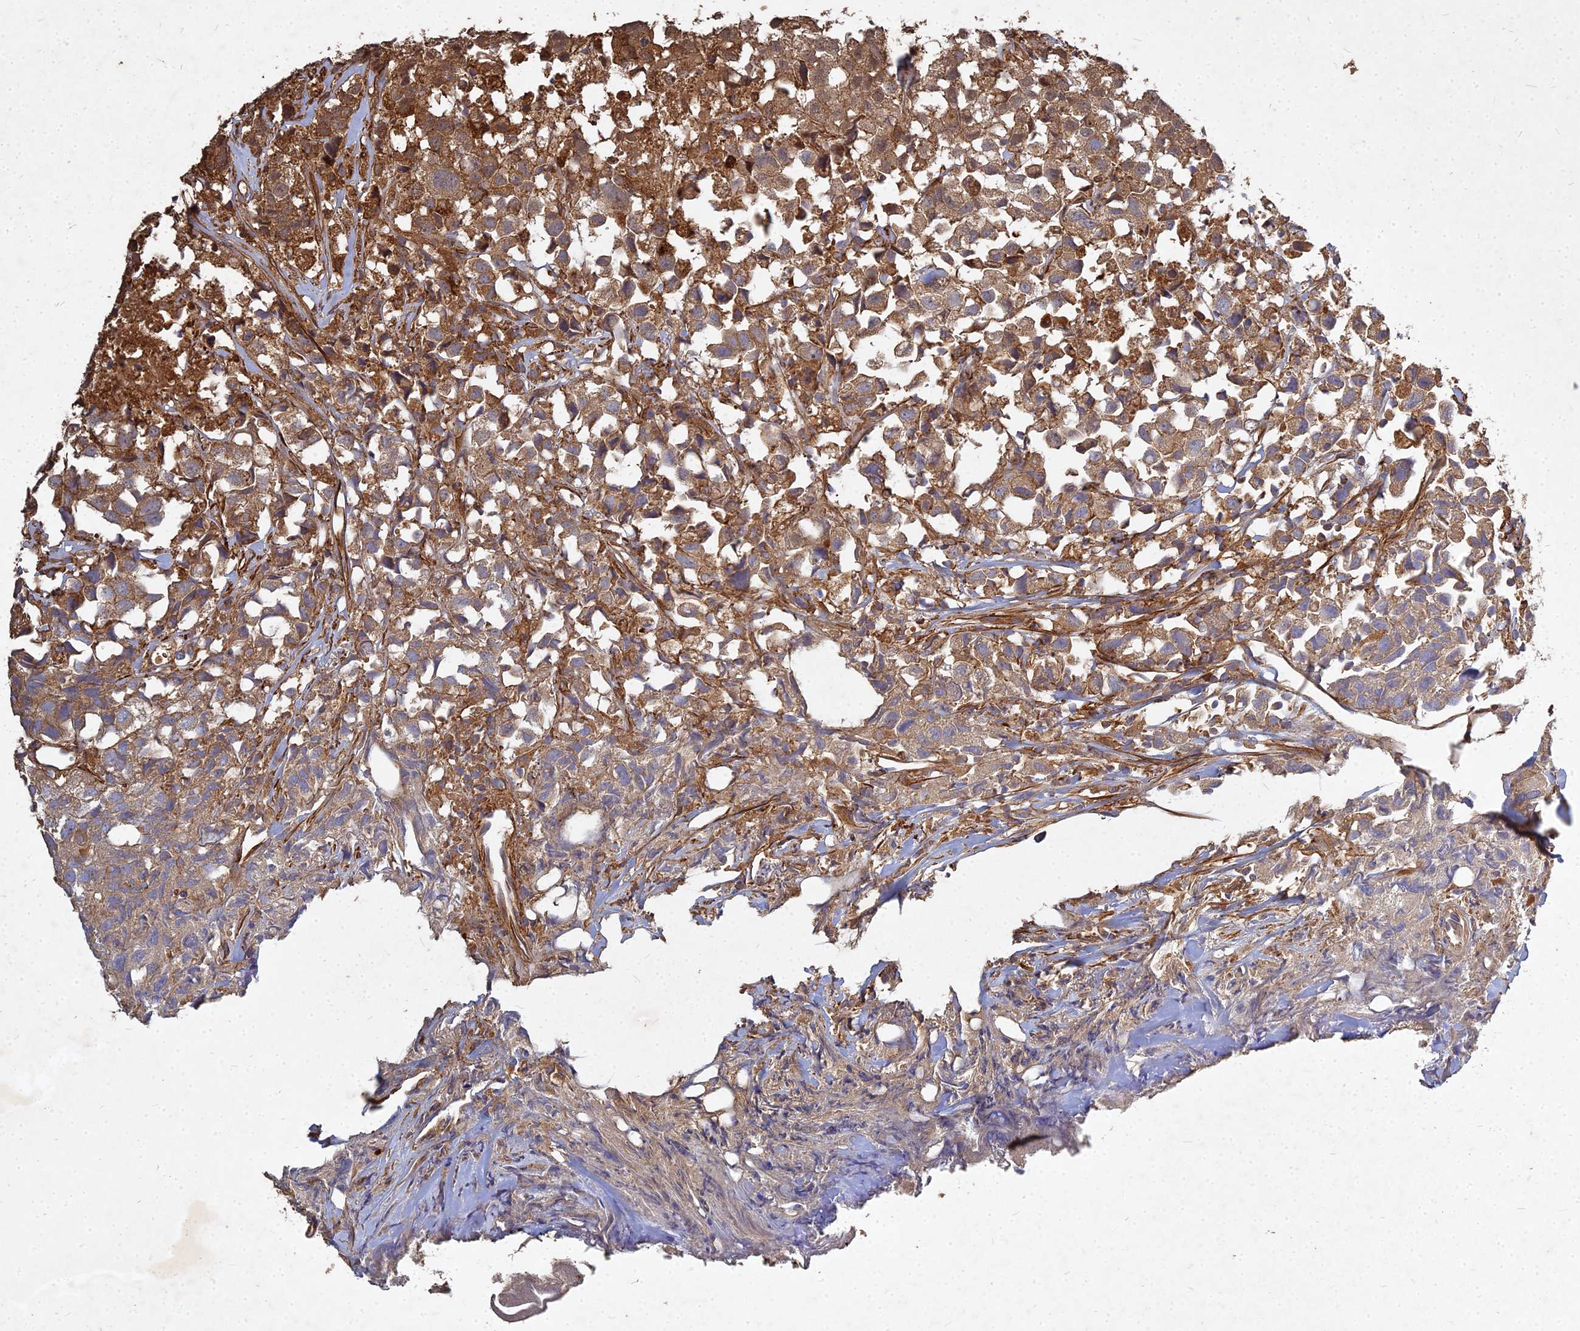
{"staining": {"intensity": "moderate", "quantity": ">75%", "location": "cytoplasmic/membranous"}, "tissue": "urothelial cancer", "cell_type": "Tumor cells", "image_type": "cancer", "snomed": [{"axis": "morphology", "description": "Urothelial carcinoma, High grade"}, {"axis": "topography", "description": "Urinary bladder"}], "caption": "A brown stain labels moderate cytoplasmic/membranous staining of a protein in human urothelial carcinoma (high-grade) tumor cells. (DAB IHC with brightfield microscopy, high magnification).", "gene": "UBE2W", "patient": {"sex": "female", "age": 75}}